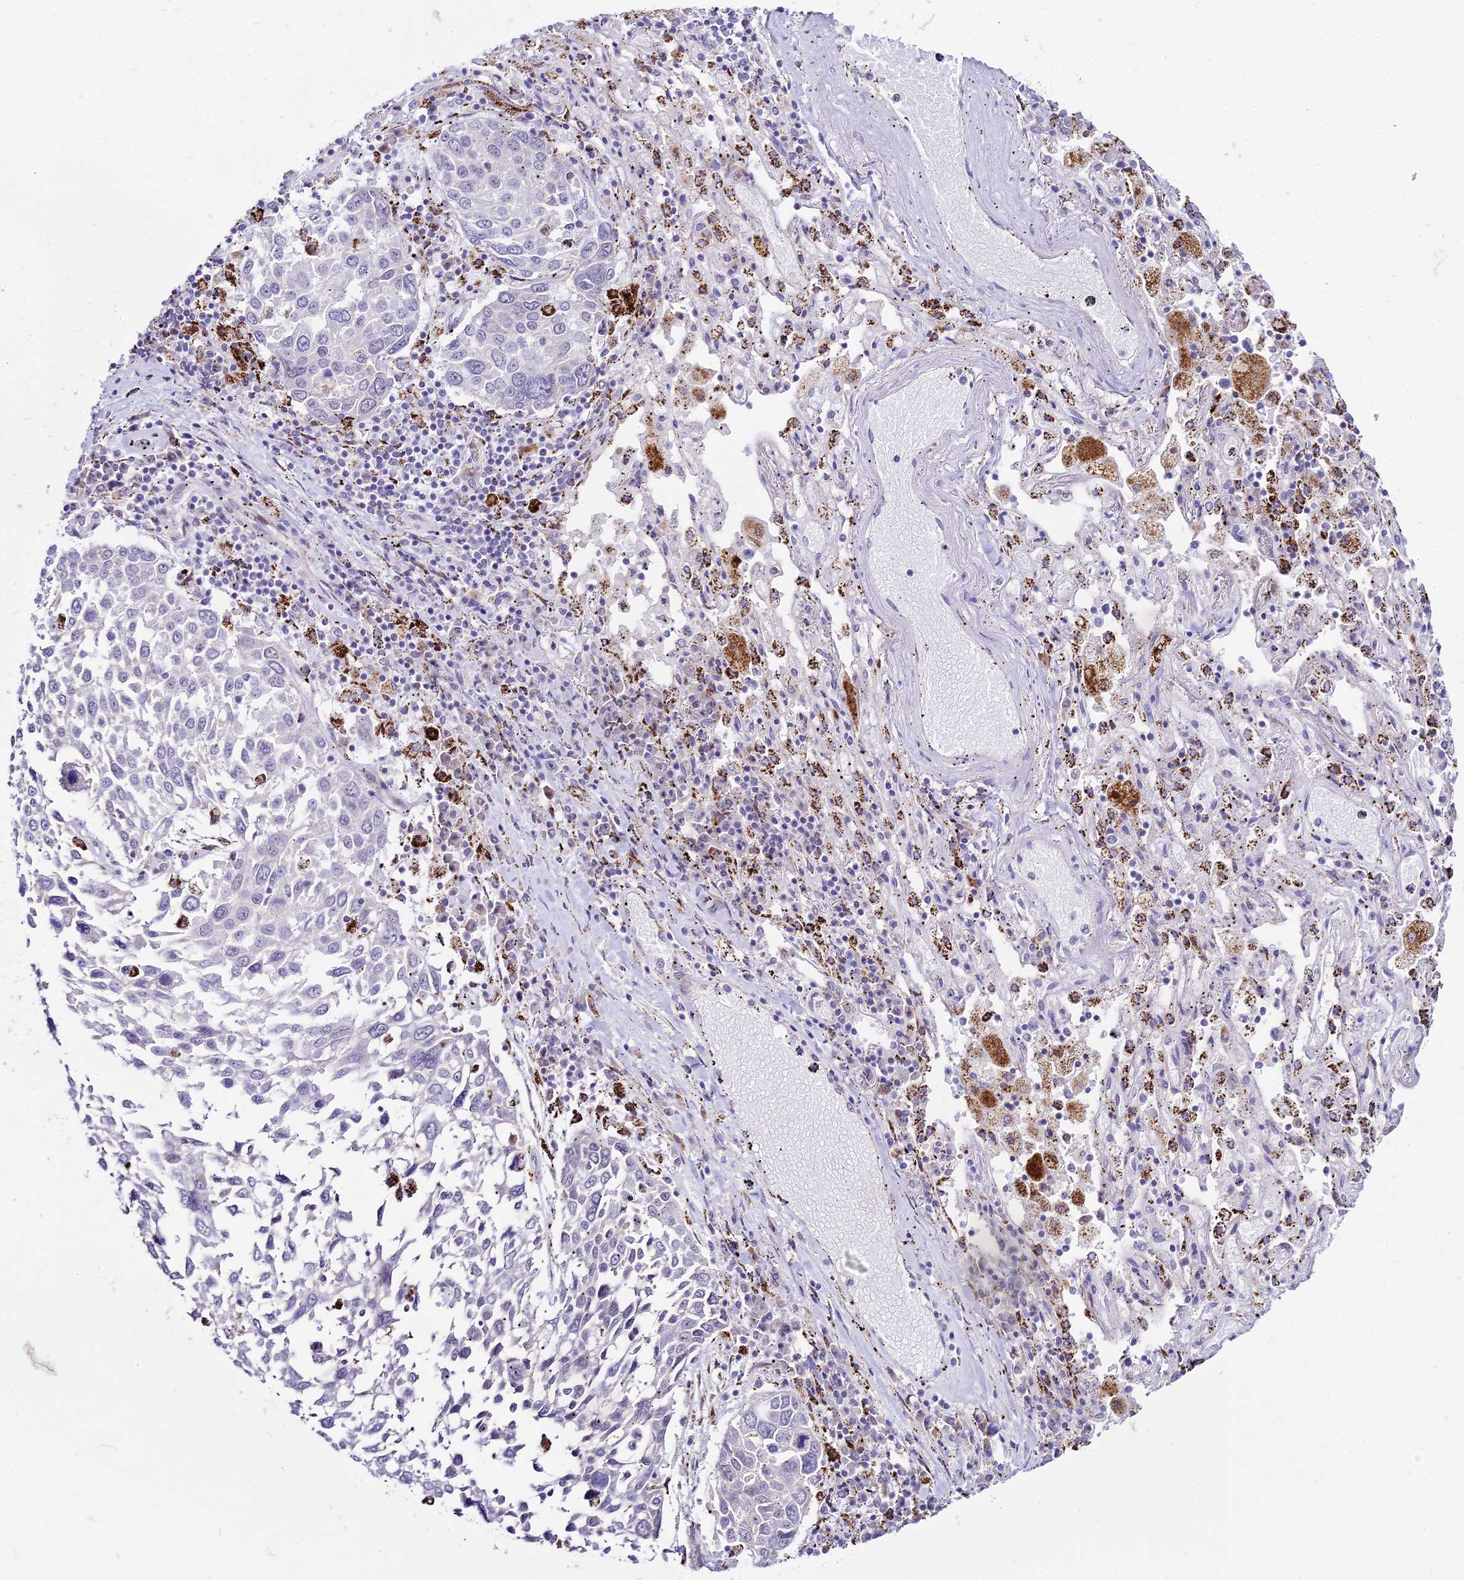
{"staining": {"intensity": "negative", "quantity": "none", "location": "none"}, "tissue": "lung cancer", "cell_type": "Tumor cells", "image_type": "cancer", "snomed": [{"axis": "morphology", "description": "Squamous cell carcinoma, NOS"}, {"axis": "topography", "description": "Lung"}], "caption": "Lung cancer (squamous cell carcinoma) was stained to show a protein in brown. There is no significant expression in tumor cells.", "gene": "C6orf163", "patient": {"sex": "male", "age": 65}}